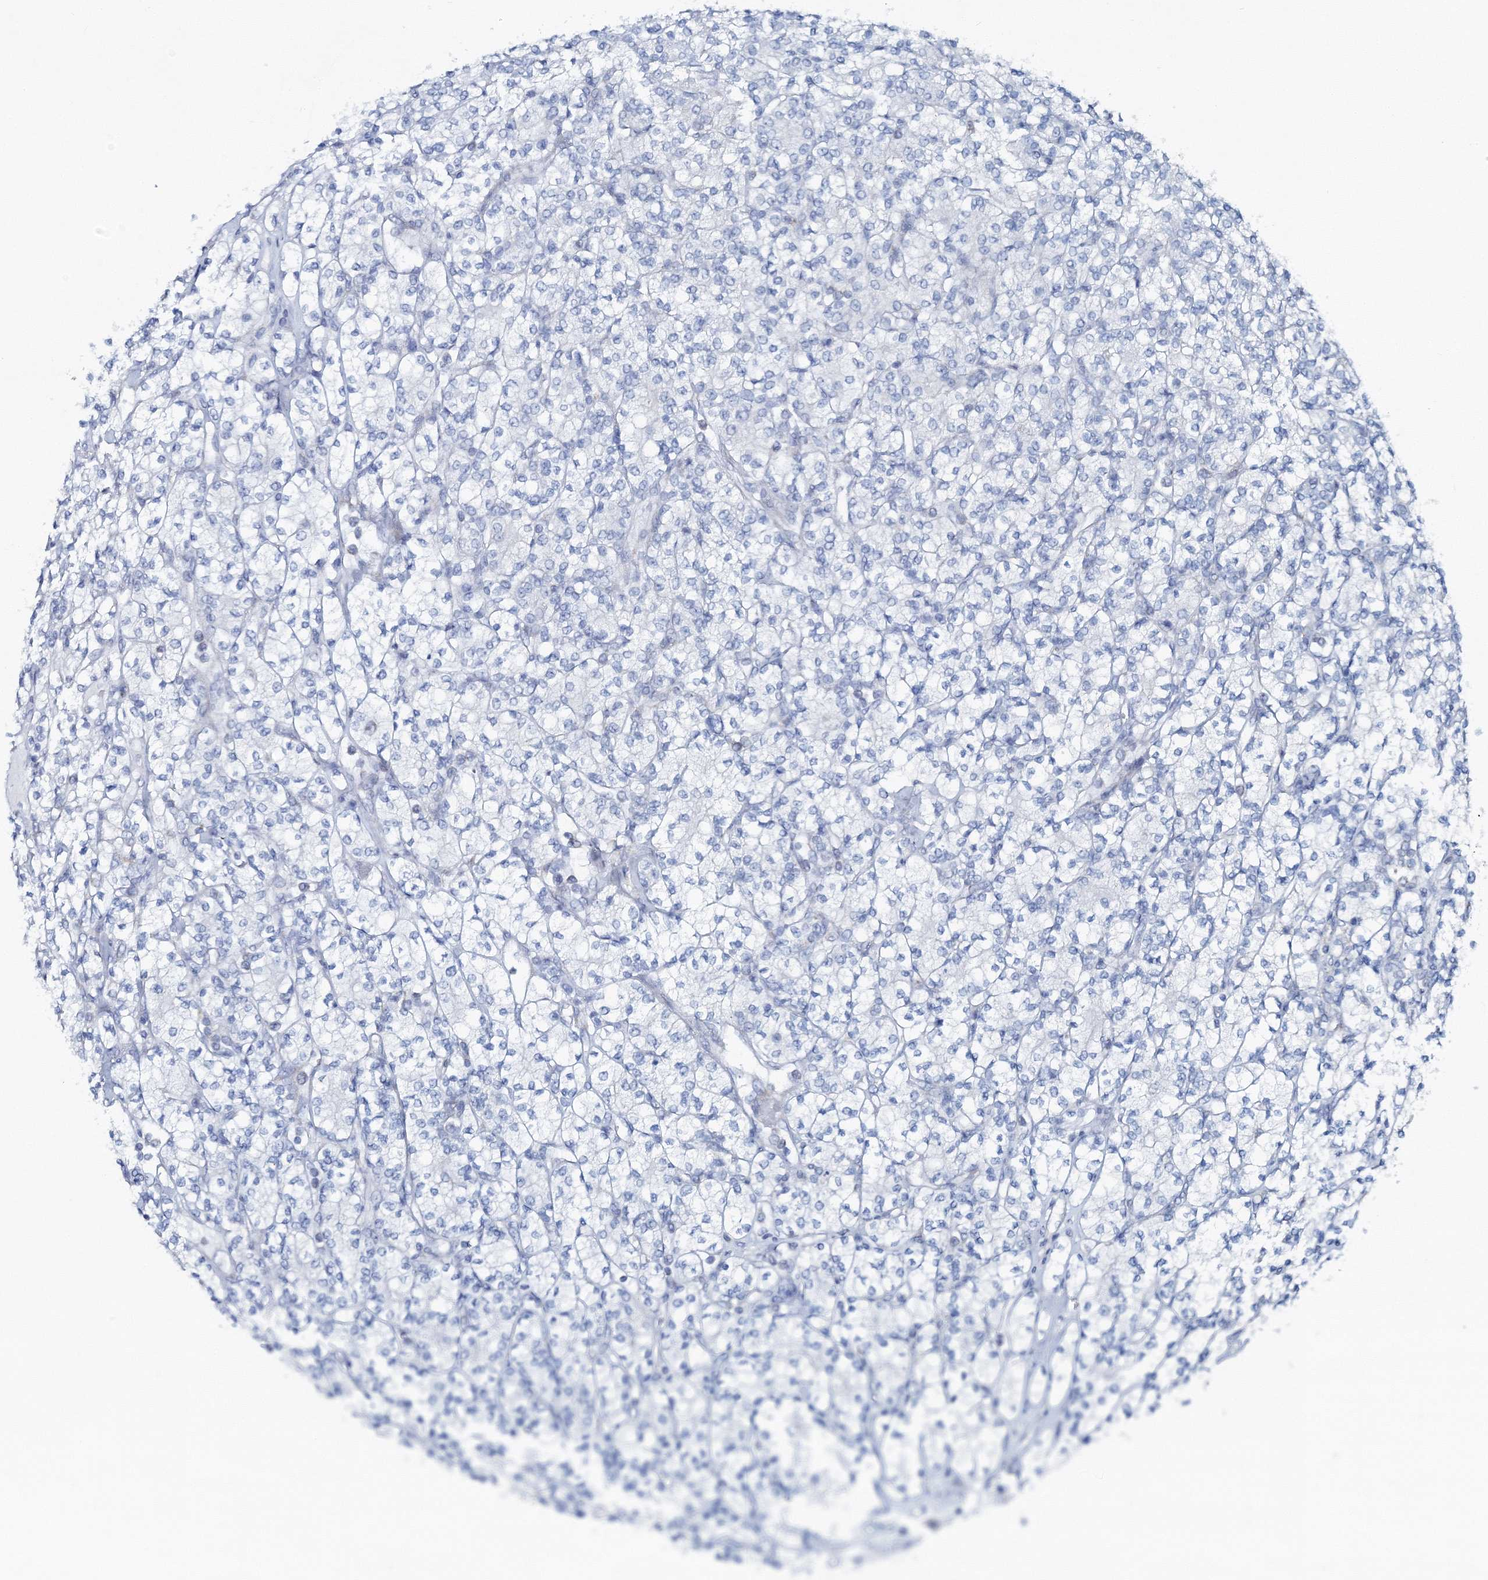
{"staining": {"intensity": "negative", "quantity": "none", "location": "none"}, "tissue": "renal cancer", "cell_type": "Tumor cells", "image_type": "cancer", "snomed": [{"axis": "morphology", "description": "Adenocarcinoma, NOS"}, {"axis": "topography", "description": "Kidney"}], "caption": "Adenocarcinoma (renal) was stained to show a protein in brown. There is no significant staining in tumor cells.", "gene": "GABARAPL2", "patient": {"sex": "male", "age": 77}}